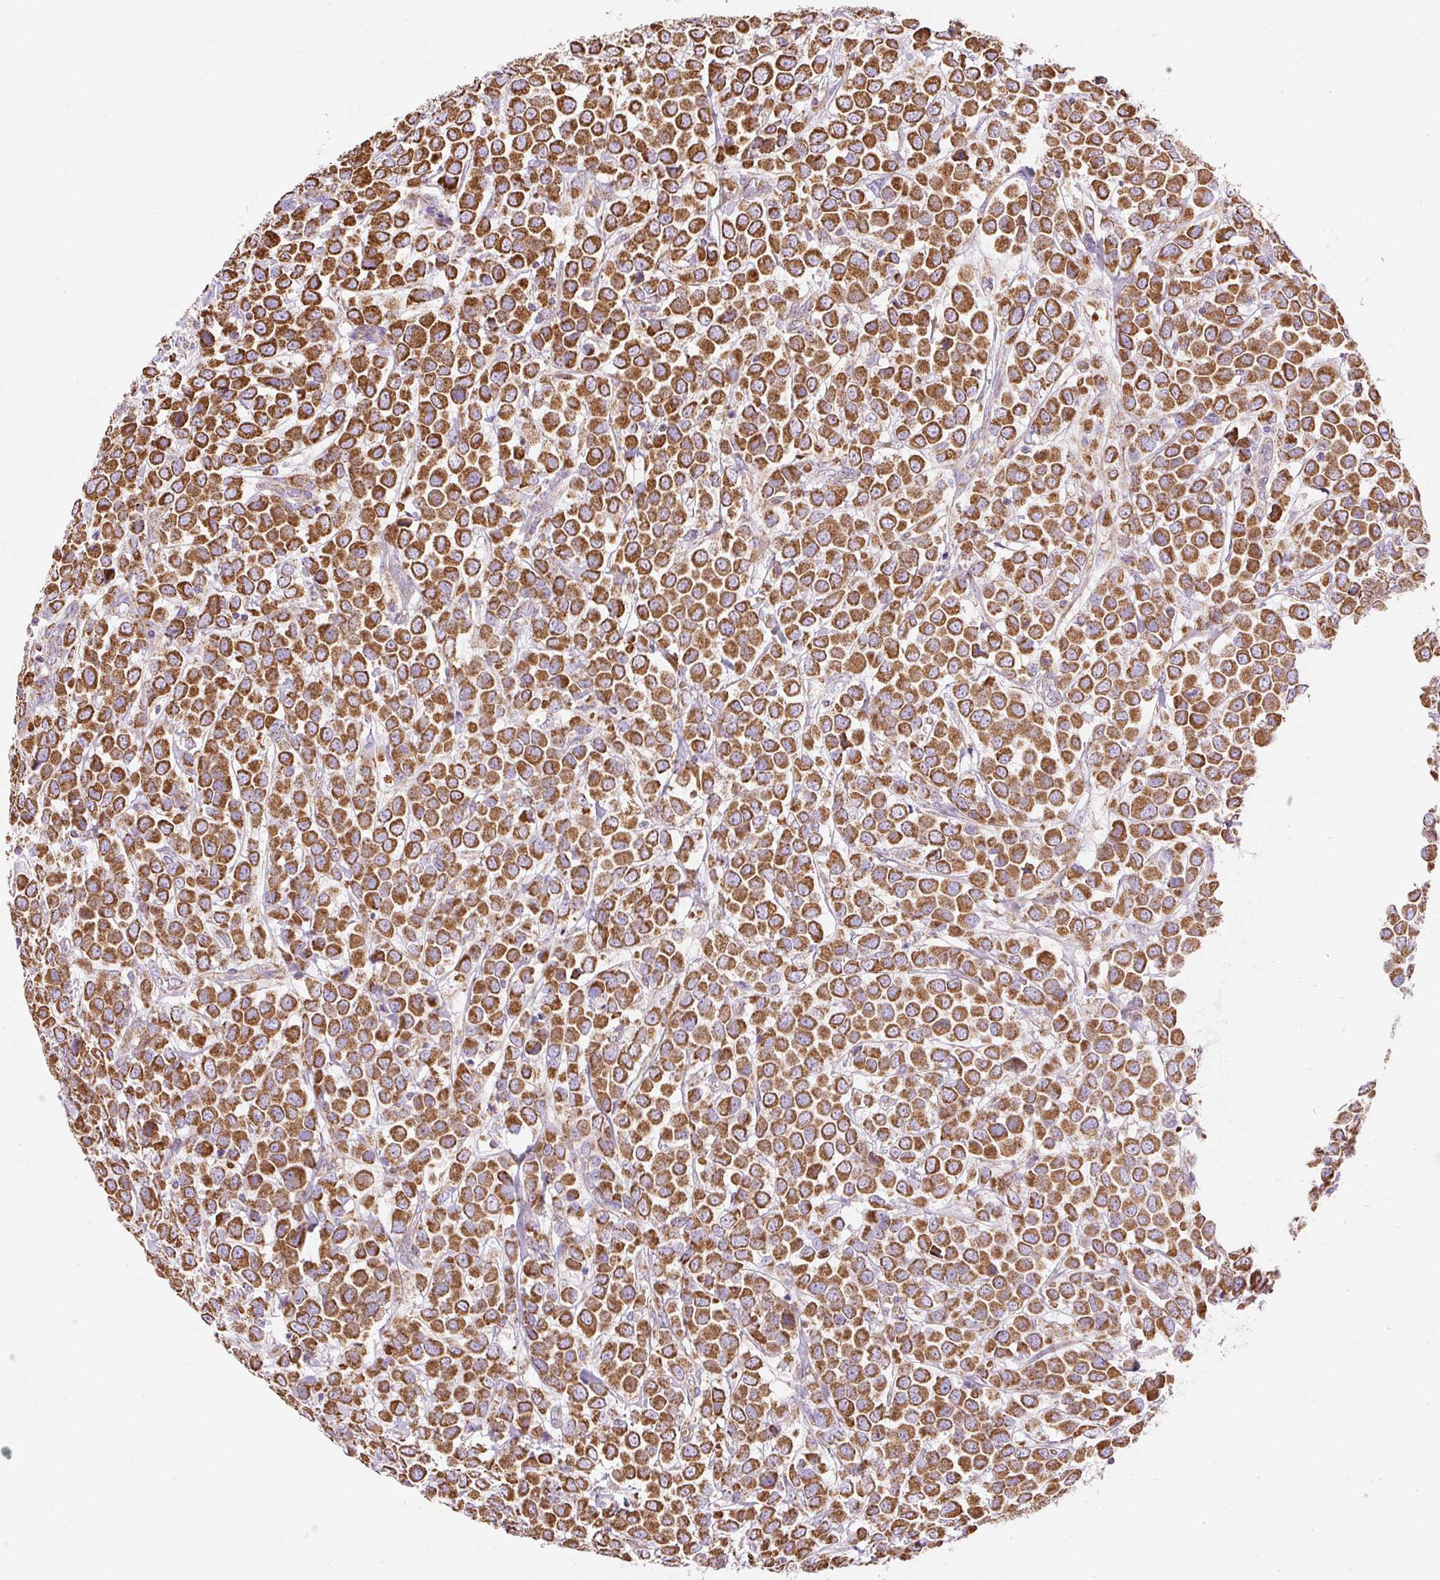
{"staining": {"intensity": "strong", "quantity": ">75%", "location": "cytoplasmic/membranous"}, "tissue": "breast cancer", "cell_type": "Tumor cells", "image_type": "cancer", "snomed": [{"axis": "morphology", "description": "Duct carcinoma"}, {"axis": "topography", "description": "Breast"}], "caption": "Immunohistochemical staining of intraductal carcinoma (breast) displays high levels of strong cytoplasmic/membranous positivity in about >75% of tumor cells.", "gene": "DAAM2", "patient": {"sex": "female", "age": 61}}